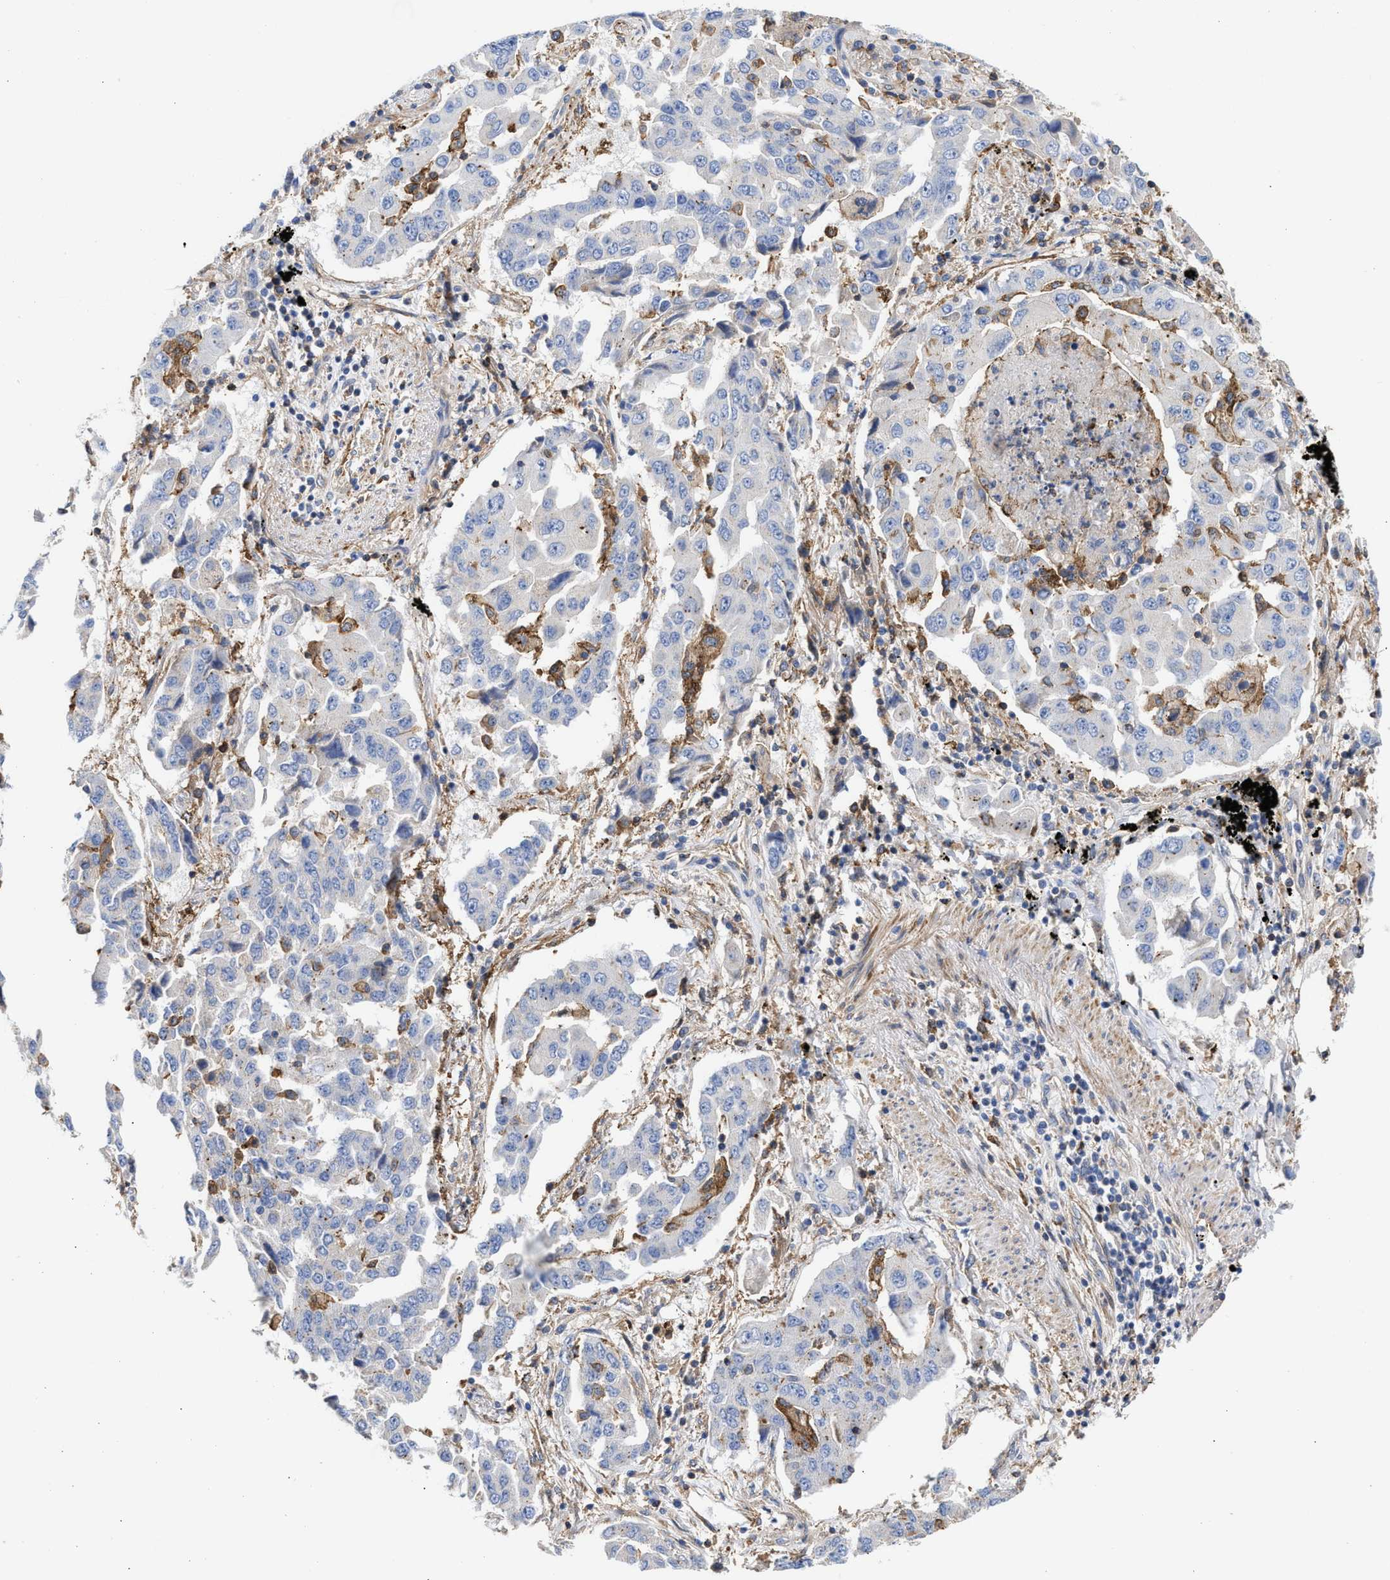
{"staining": {"intensity": "negative", "quantity": "none", "location": "none"}, "tissue": "lung cancer", "cell_type": "Tumor cells", "image_type": "cancer", "snomed": [{"axis": "morphology", "description": "Adenocarcinoma, NOS"}, {"axis": "topography", "description": "Lung"}], "caption": "This is an IHC image of human lung adenocarcinoma. There is no expression in tumor cells.", "gene": "HS3ST5", "patient": {"sex": "female", "age": 65}}